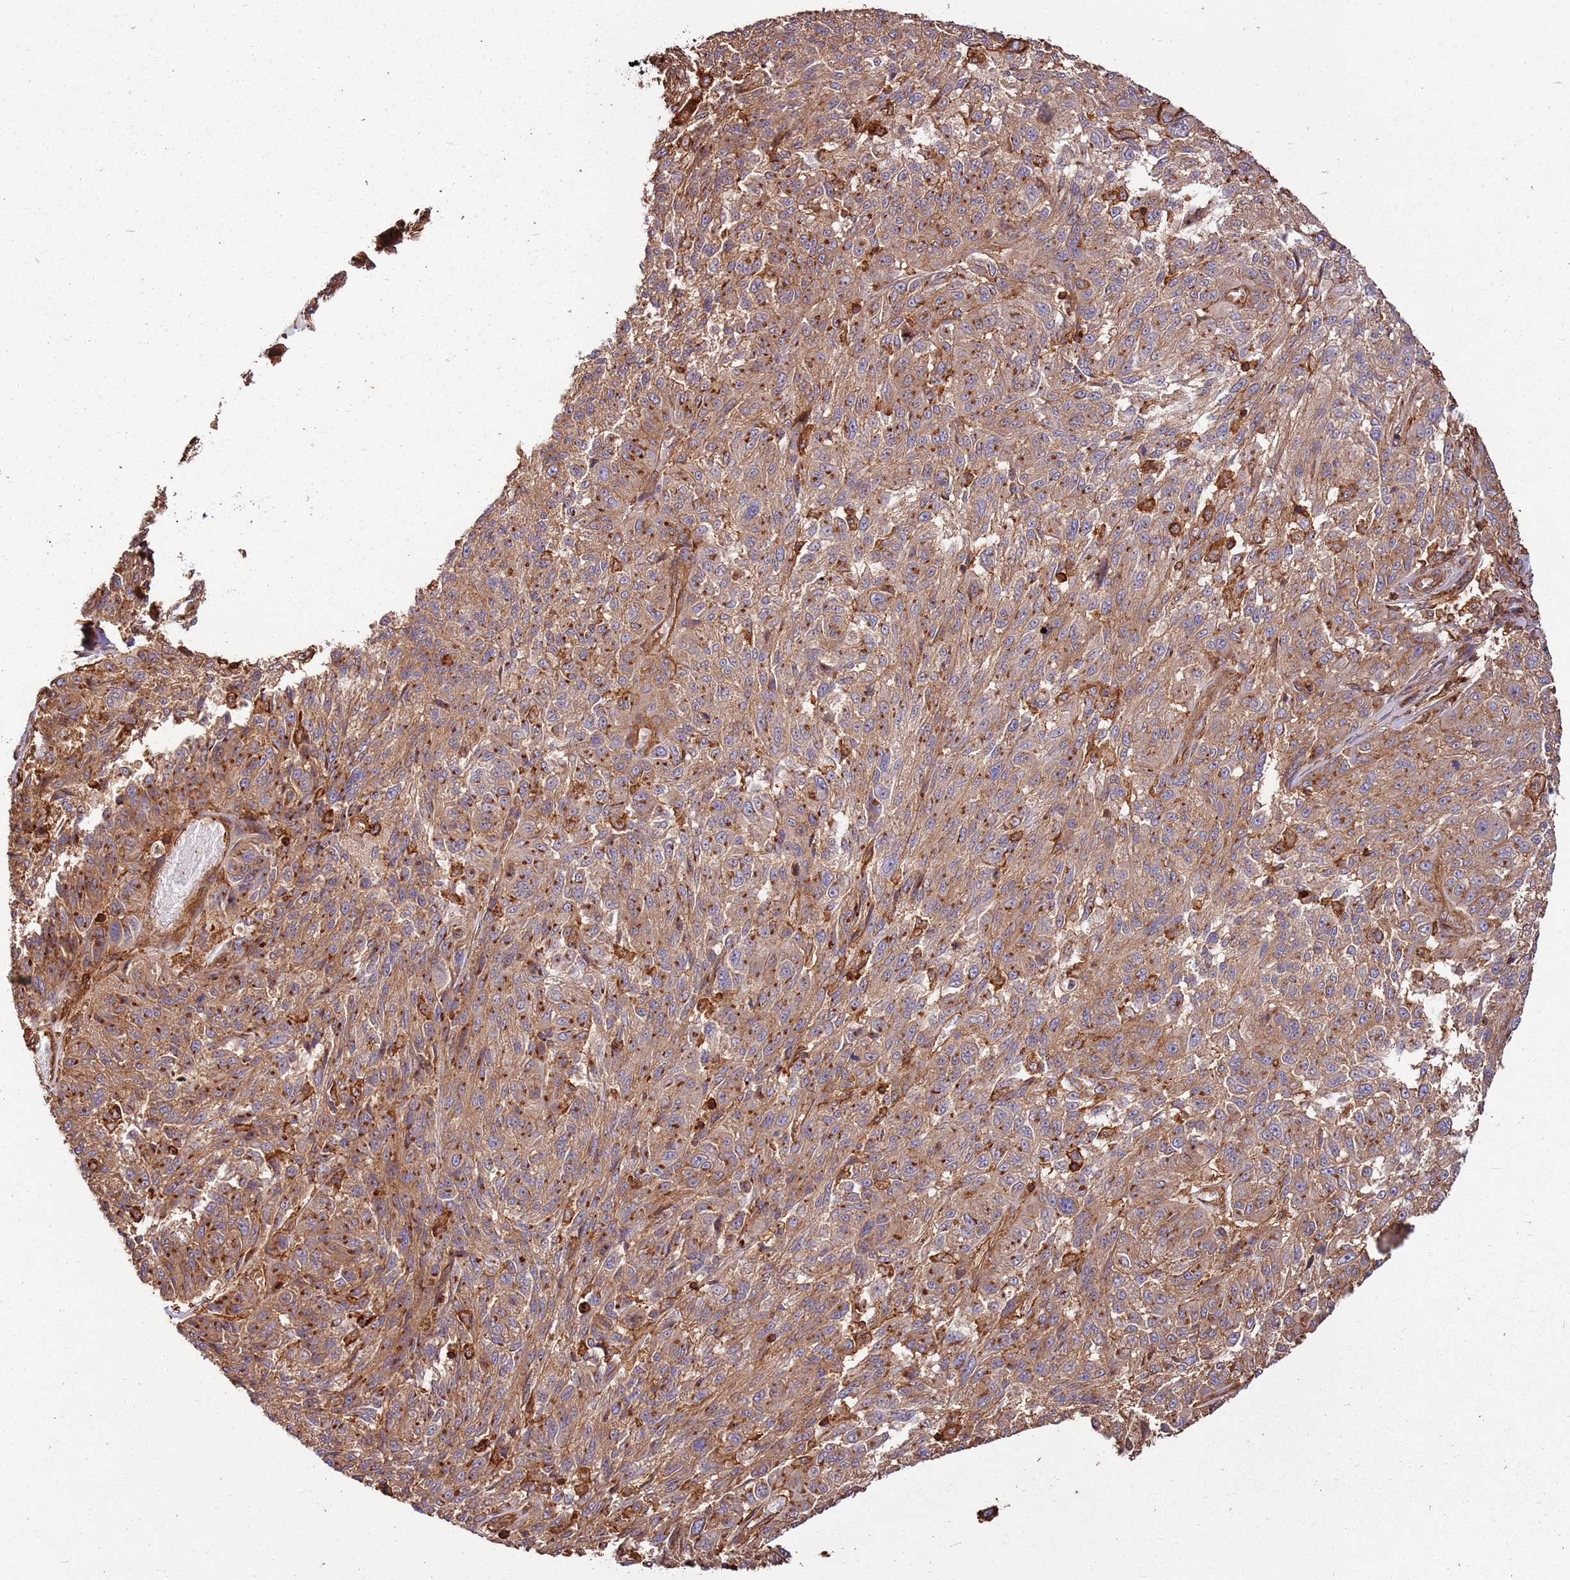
{"staining": {"intensity": "moderate", "quantity": ">75%", "location": "cytoplasmic/membranous"}, "tissue": "melanoma", "cell_type": "Tumor cells", "image_type": "cancer", "snomed": [{"axis": "morphology", "description": "Malignant melanoma, NOS"}, {"axis": "topography", "description": "Skin"}], "caption": "Protein staining of melanoma tissue exhibits moderate cytoplasmic/membranous expression in about >75% of tumor cells. The staining was performed using DAB to visualize the protein expression in brown, while the nuclei were stained in blue with hematoxylin (Magnification: 20x).", "gene": "ACVR2A", "patient": {"sex": "male", "age": 53}}